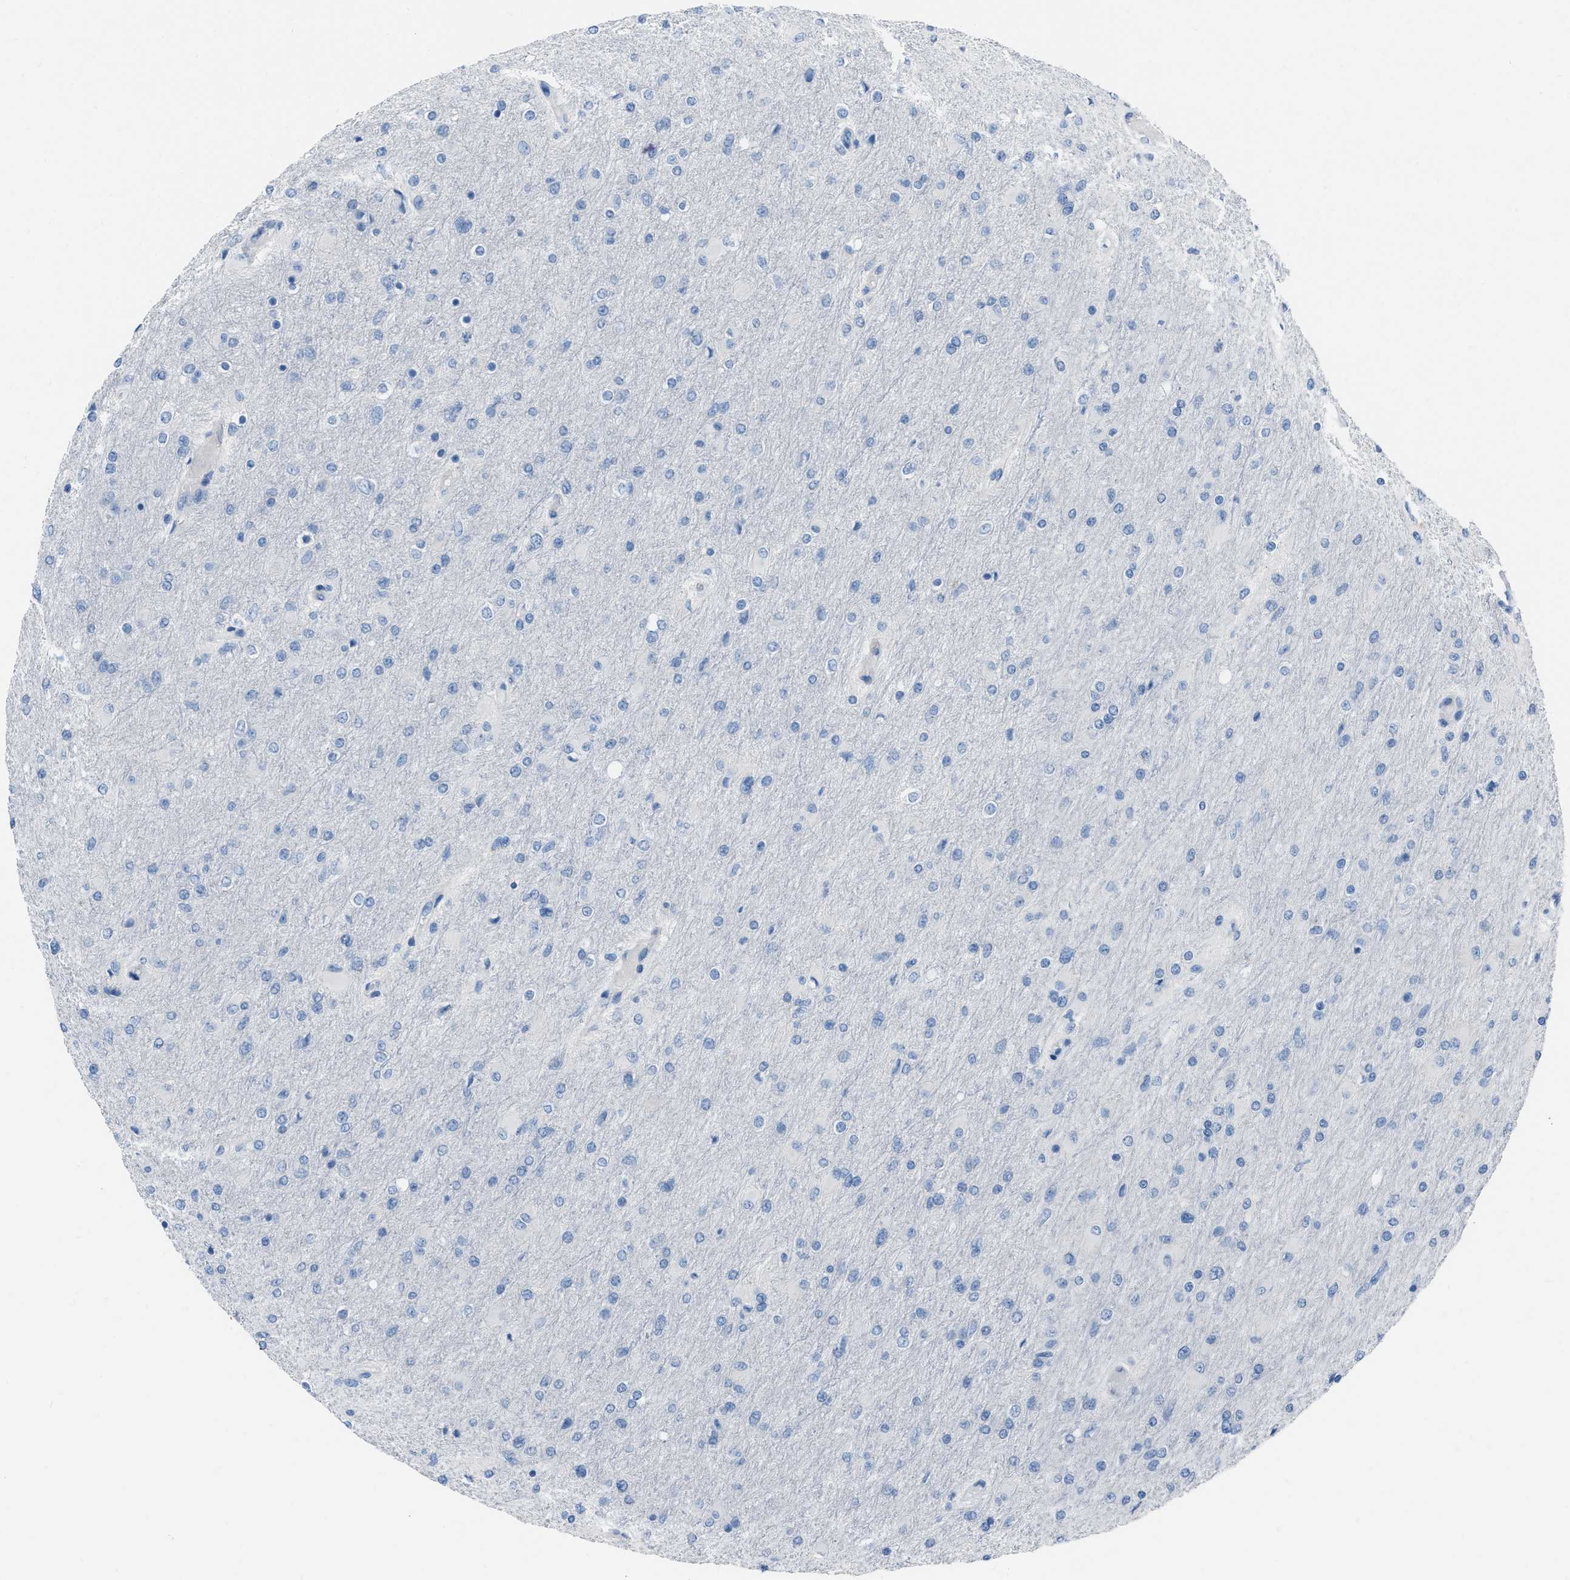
{"staining": {"intensity": "negative", "quantity": "none", "location": "none"}, "tissue": "glioma", "cell_type": "Tumor cells", "image_type": "cancer", "snomed": [{"axis": "morphology", "description": "Glioma, malignant, High grade"}, {"axis": "topography", "description": "Cerebral cortex"}], "caption": "High magnification brightfield microscopy of glioma stained with DAB (3,3'-diaminobenzidine) (brown) and counterstained with hematoxylin (blue): tumor cells show no significant expression.", "gene": "SPATC1L", "patient": {"sex": "female", "age": 36}}